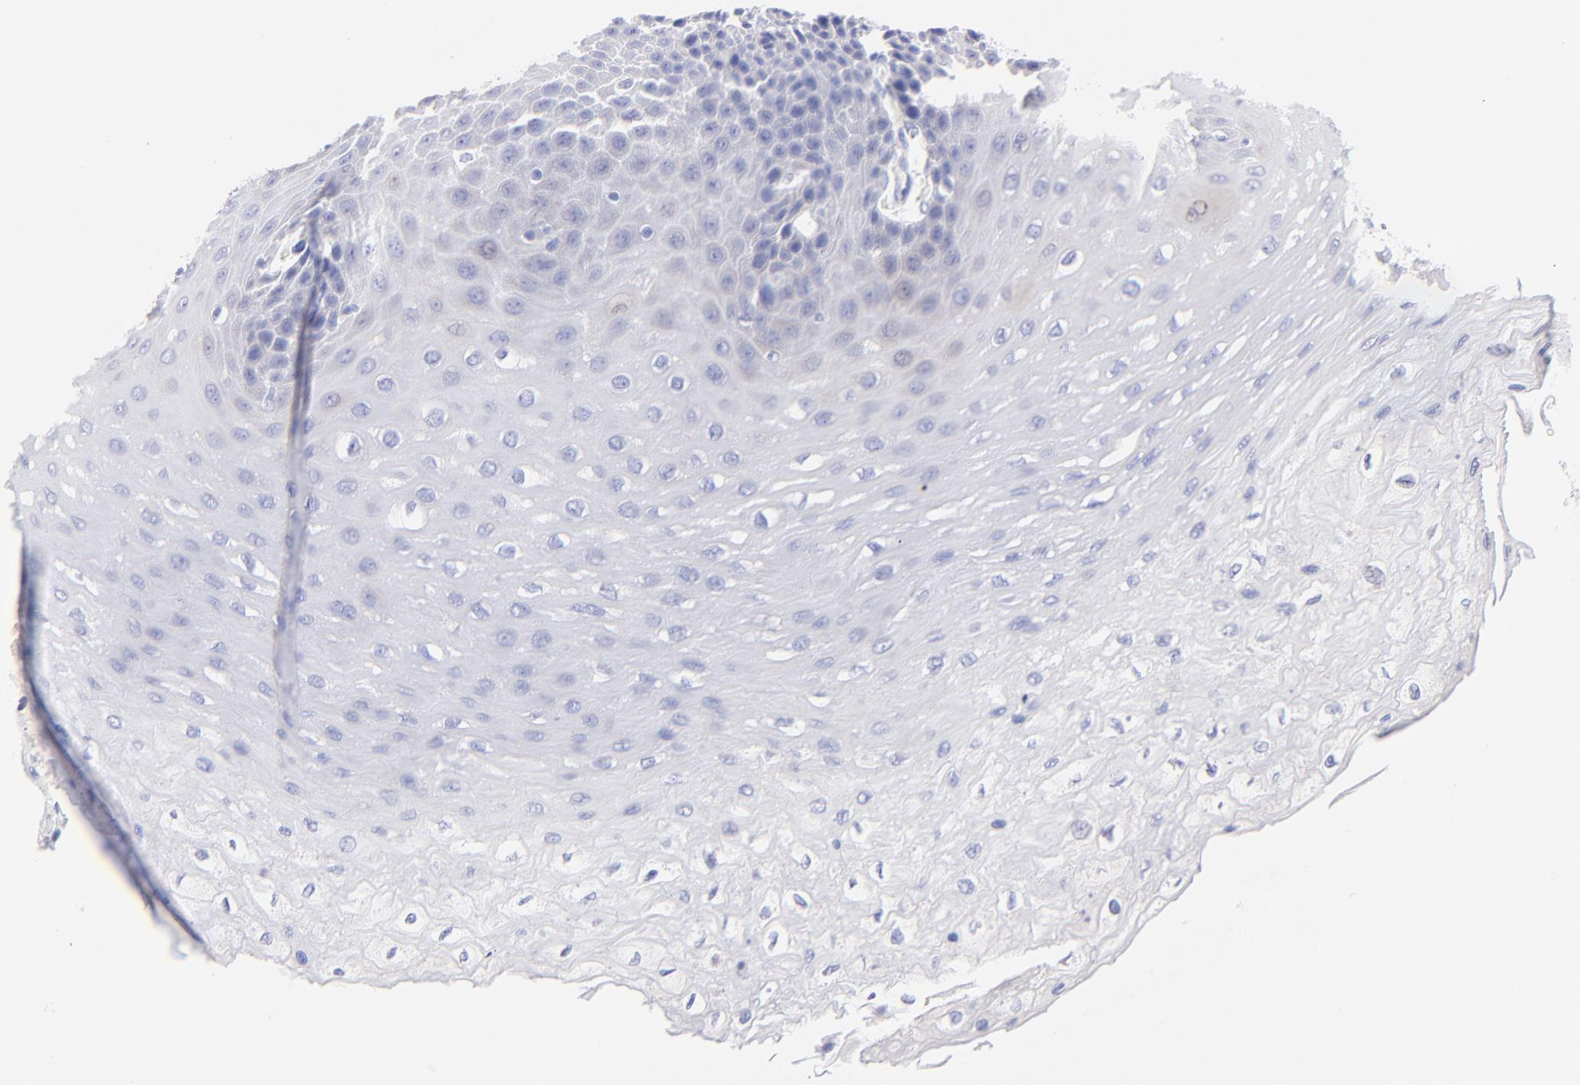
{"staining": {"intensity": "negative", "quantity": "none", "location": "none"}, "tissue": "esophagus", "cell_type": "Squamous epithelial cells", "image_type": "normal", "snomed": [{"axis": "morphology", "description": "Normal tissue, NOS"}, {"axis": "topography", "description": "Esophagus"}], "caption": "Immunohistochemistry of unremarkable human esophagus shows no positivity in squamous epithelial cells. (Brightfield microscopy of DAB immunohistochemistry at high magnification).", "gene": "RAB3A", "patient": {"sex": "female", "age": 72}}